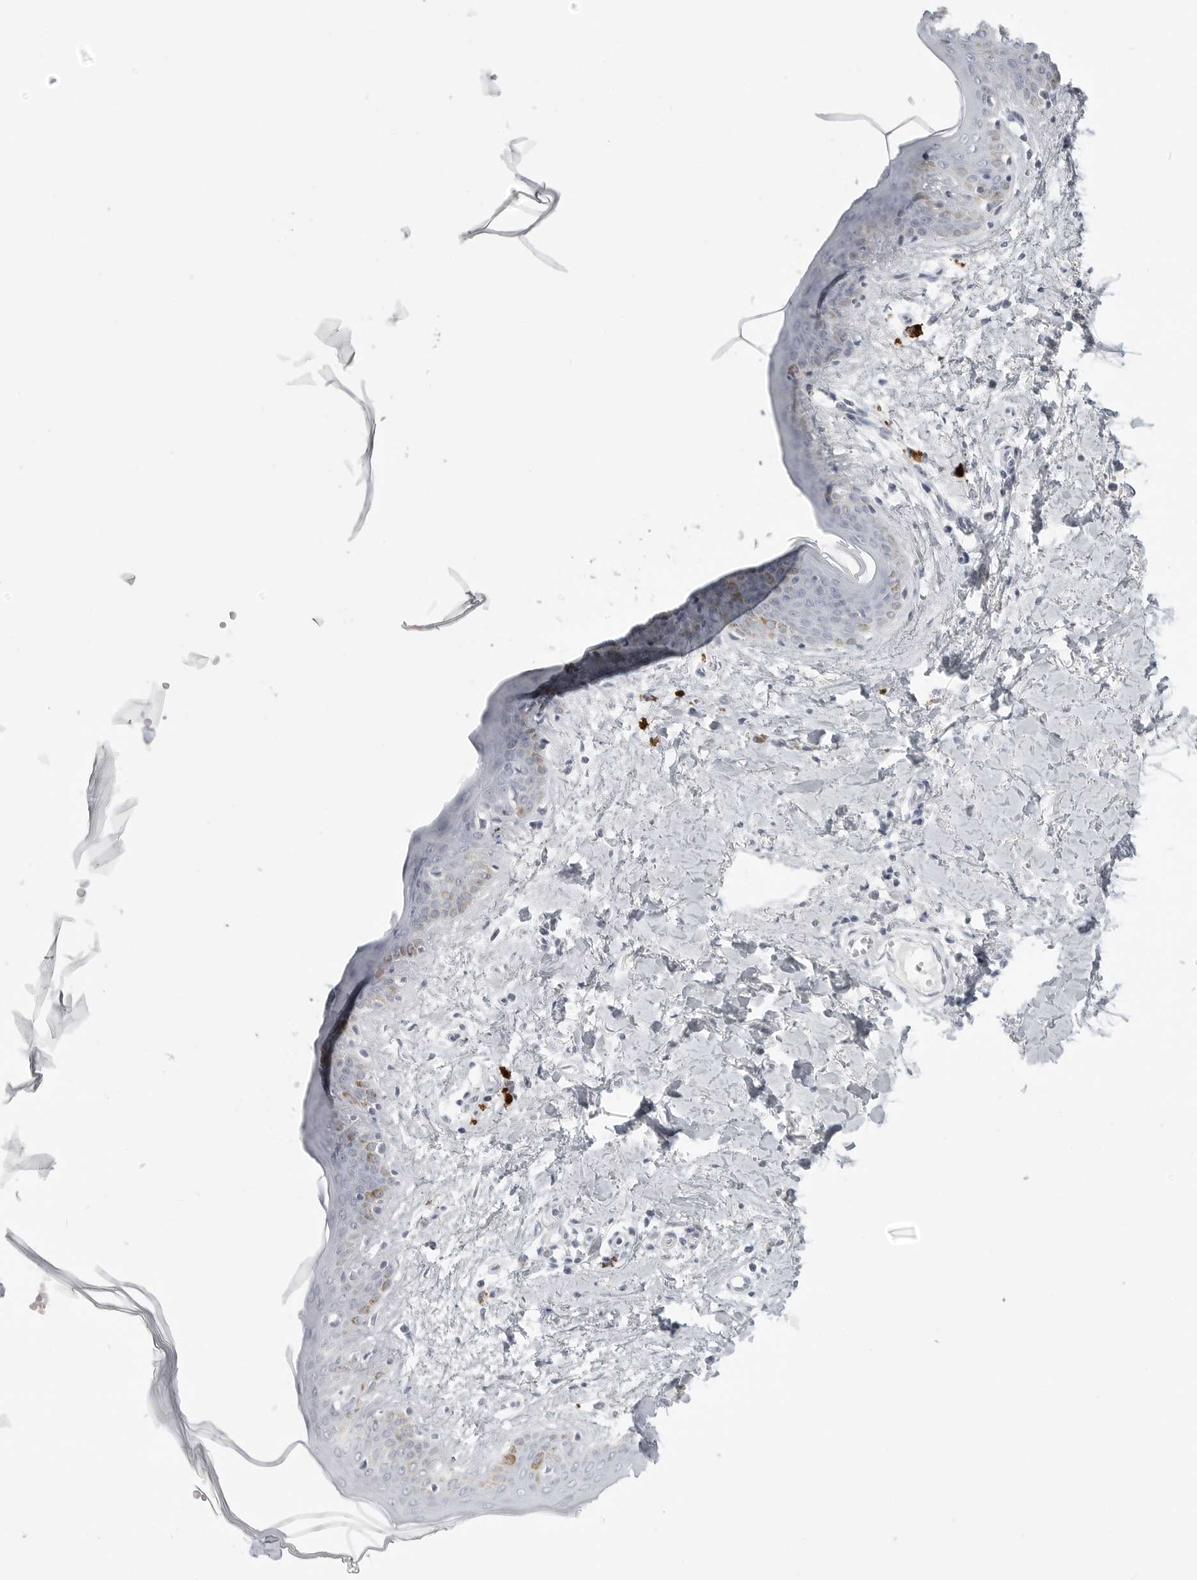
{"staining": {"intensity": "negative", "quantity": "none", "location": "none"}, "tissue": "skin", "cell_type": "Fibroblasts", "image_type": "normal", "snomed": [{"axis": "morphology", "description": "Normal tissue, NOS"}, {"axis": "topography", "description": "Skin"}], "caption": "IHC image of normal skin: skin stained with DAB (3,3'-diaminobenzidine) displays no significant protein positivity in fibroblasts.", "gene": "TCTN3", "patient": {"sex": "female", "age": 46}}